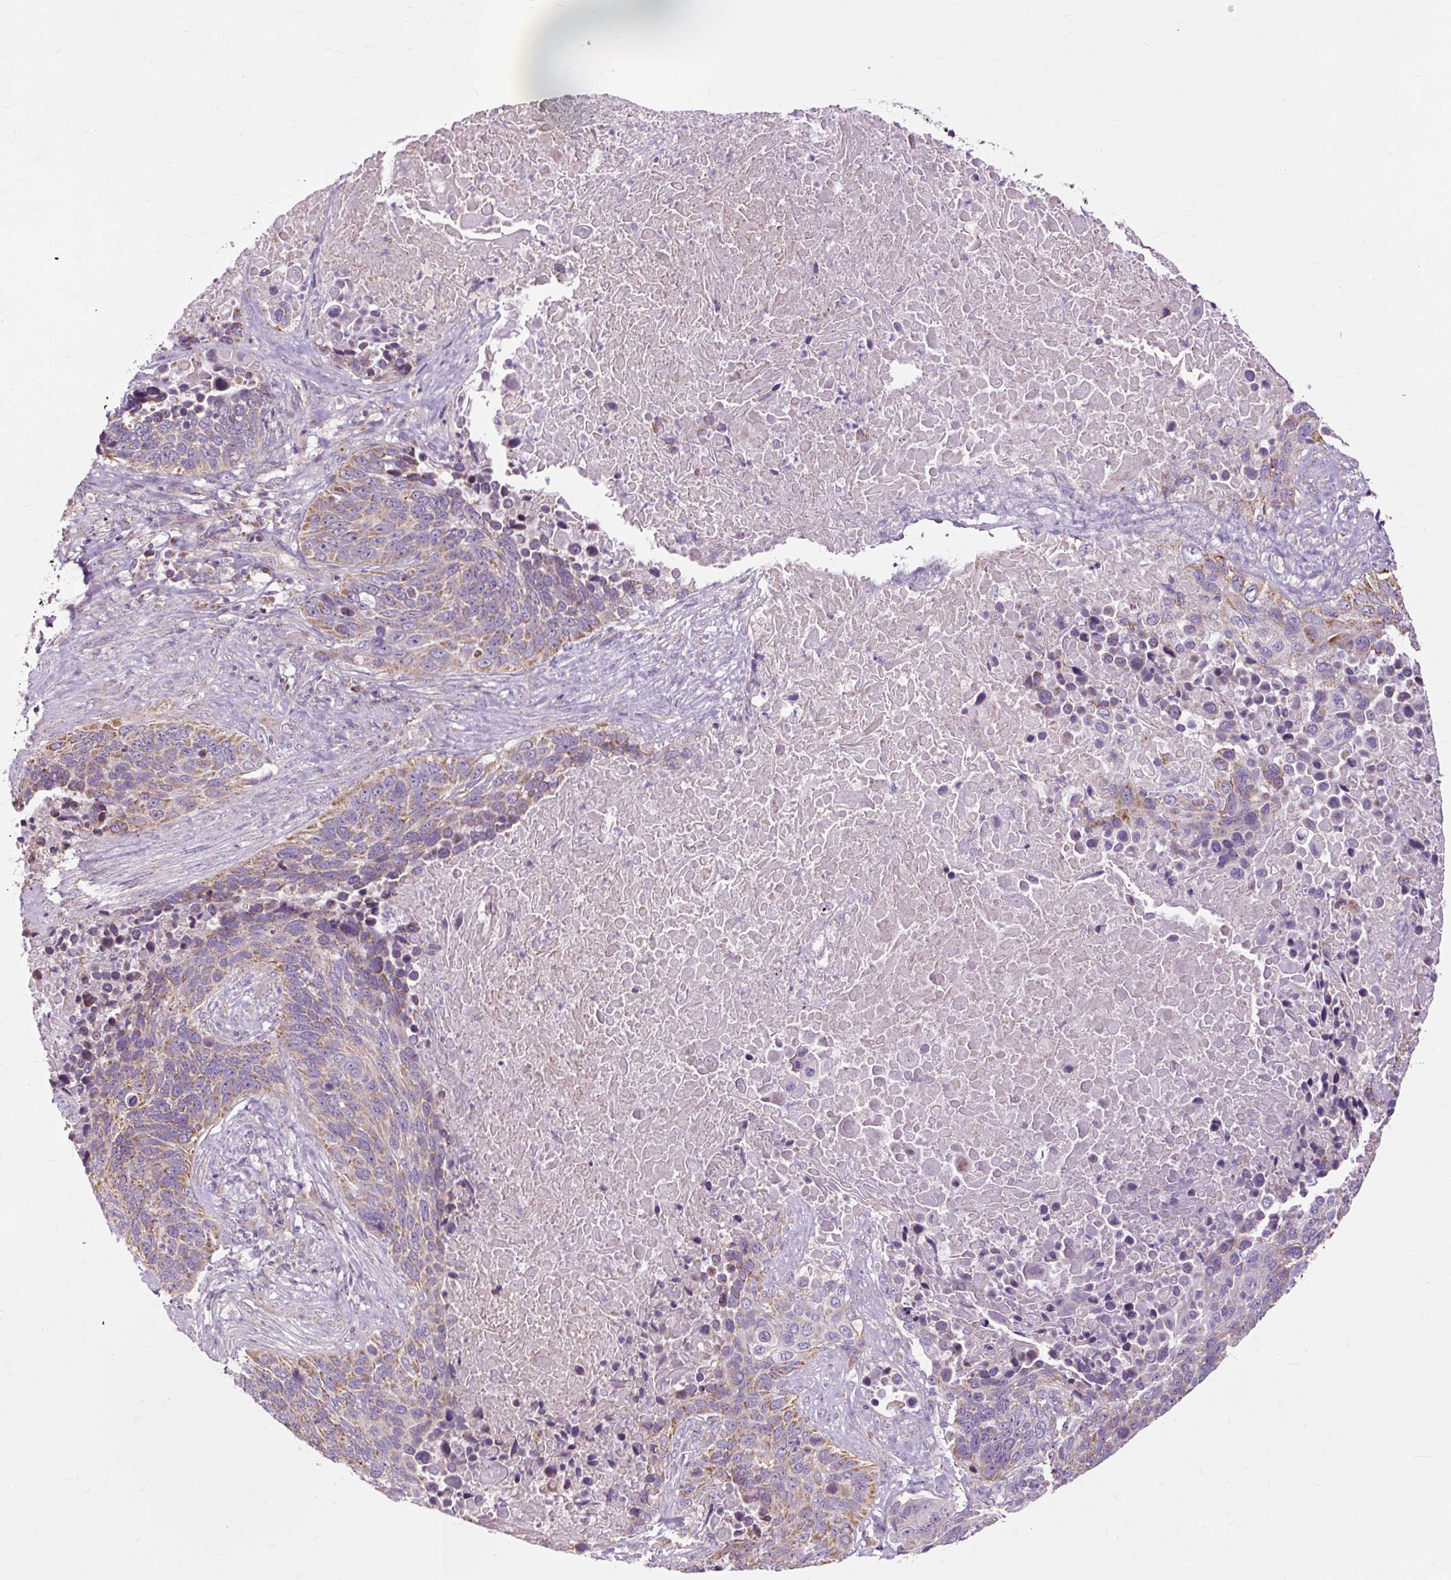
{"staining": {"intensity": "weak", "quantity": "25%-75%", "location": "cytoplasmic/membranous"}, "tissue": "lung cancer", "cell_type": "Tumor cells", "image_type": "cancer", "snomed": [{"axis": "morphology", "description": "Squamous cell carcinoma, NOS"}, {"axis": "topography", "description": "Lung"}], "caption": "The photomicrograph displays staining of squamous cell carcinoma (lung), revealing weak cytoplasmic/membranous protein positivity (brown color) within tumor cells. (brown staining indicates protein expression, while blue staining denotes nuclei).", "gene": "PDZD2", "patient": {"sex": "male", "age": 66}}